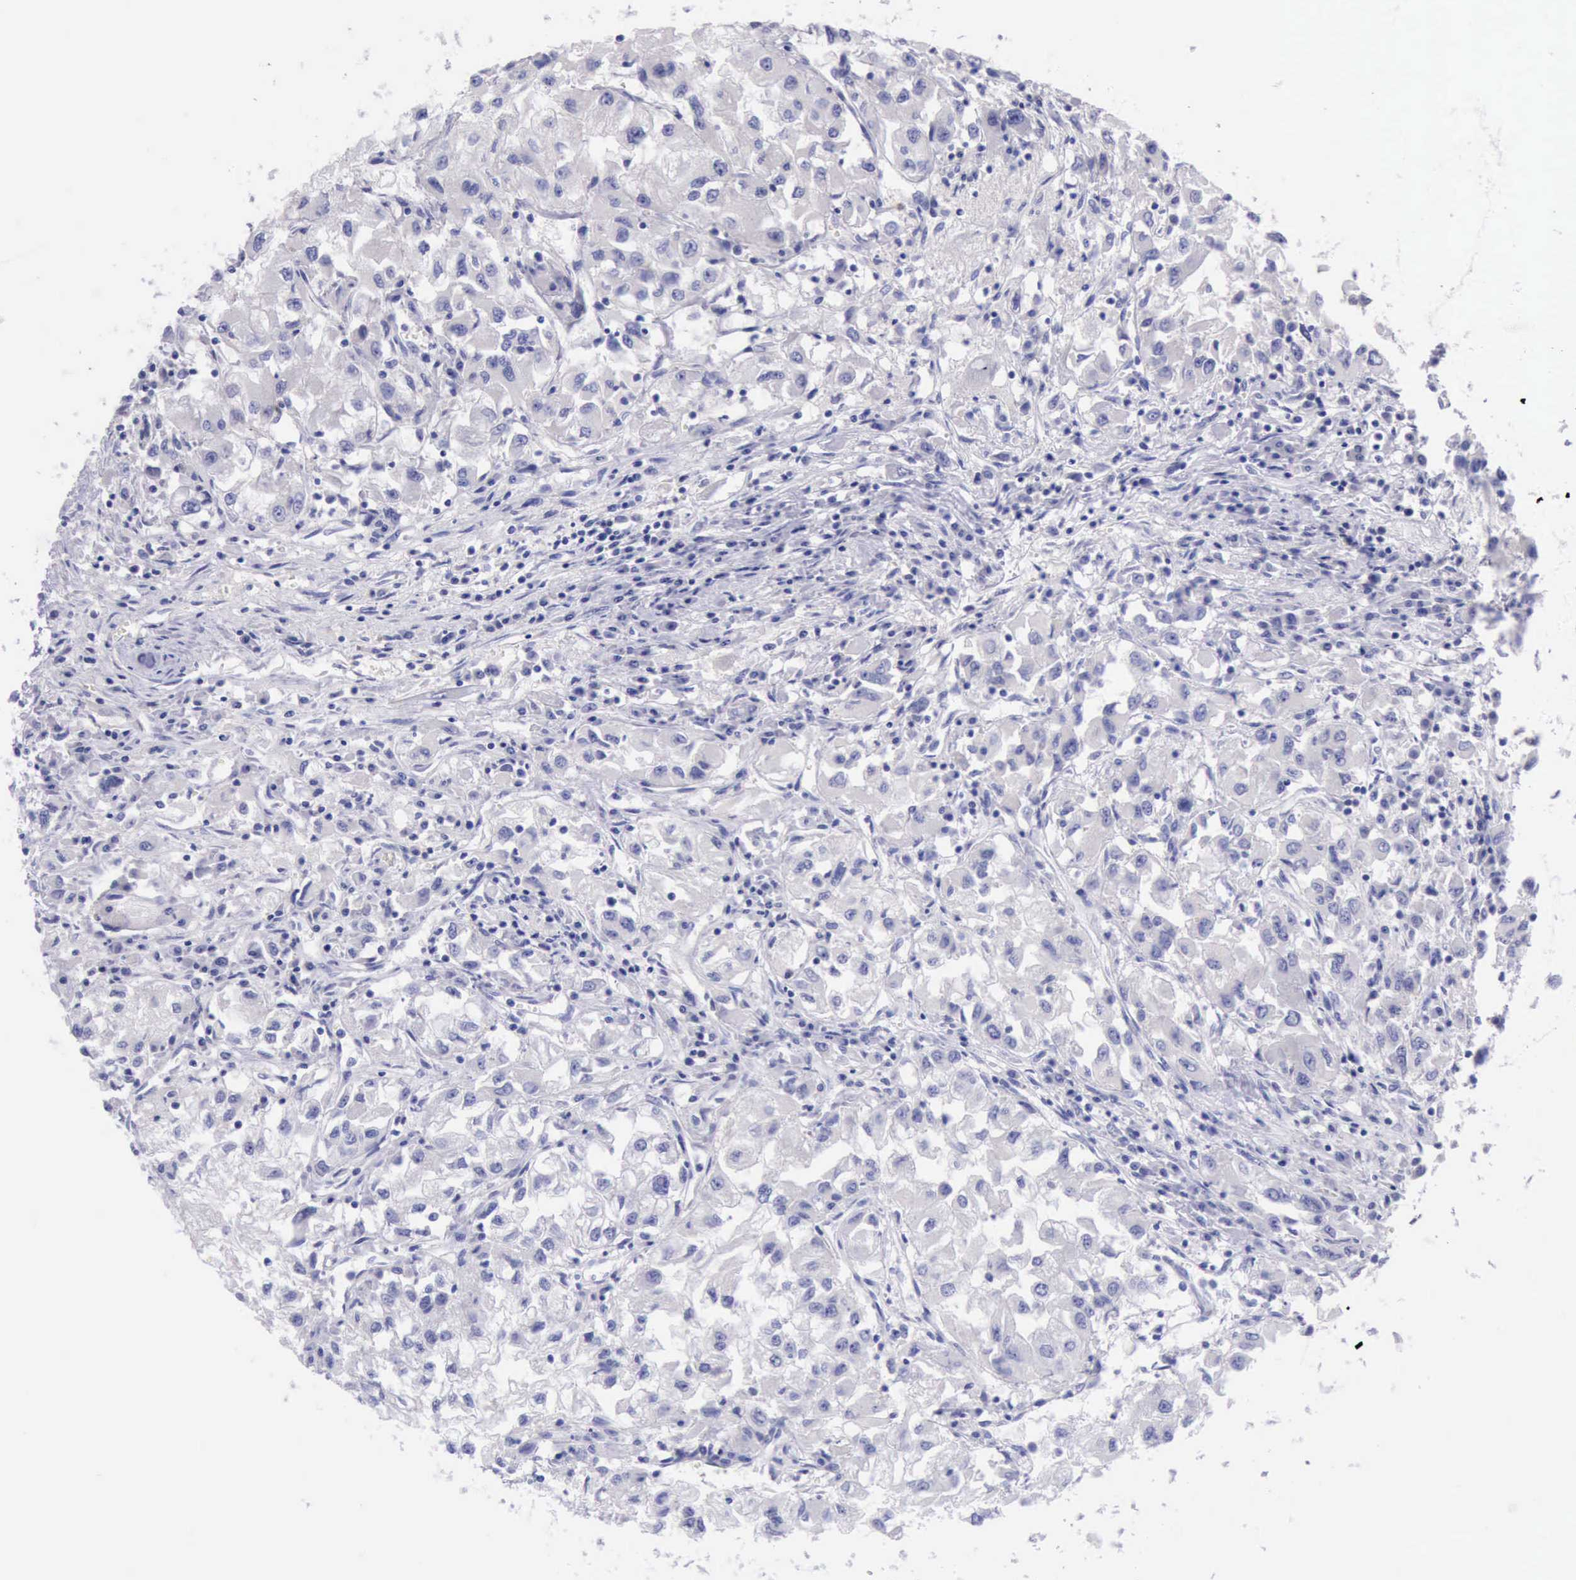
{"staining": {"intensity": "negative", "quantity": "none", "location": "none"}, "tissue": "renal cancer", "cell_type": "Tumor cells", "image_type": "cancer", "snomed": [{"axis": "morphology", "description": "Adenocarcinoma, NOS"}, {"axis": "topography", "description": "Kidney"}], "caption": "A high-resolution photomicrograph shows IHC staining of renal cancer (adenocarcinoma), which exhibits no significant positivity in tumor cells.", "gene": "LRFN5", "patient": {"sex": "male", "age": 59}}